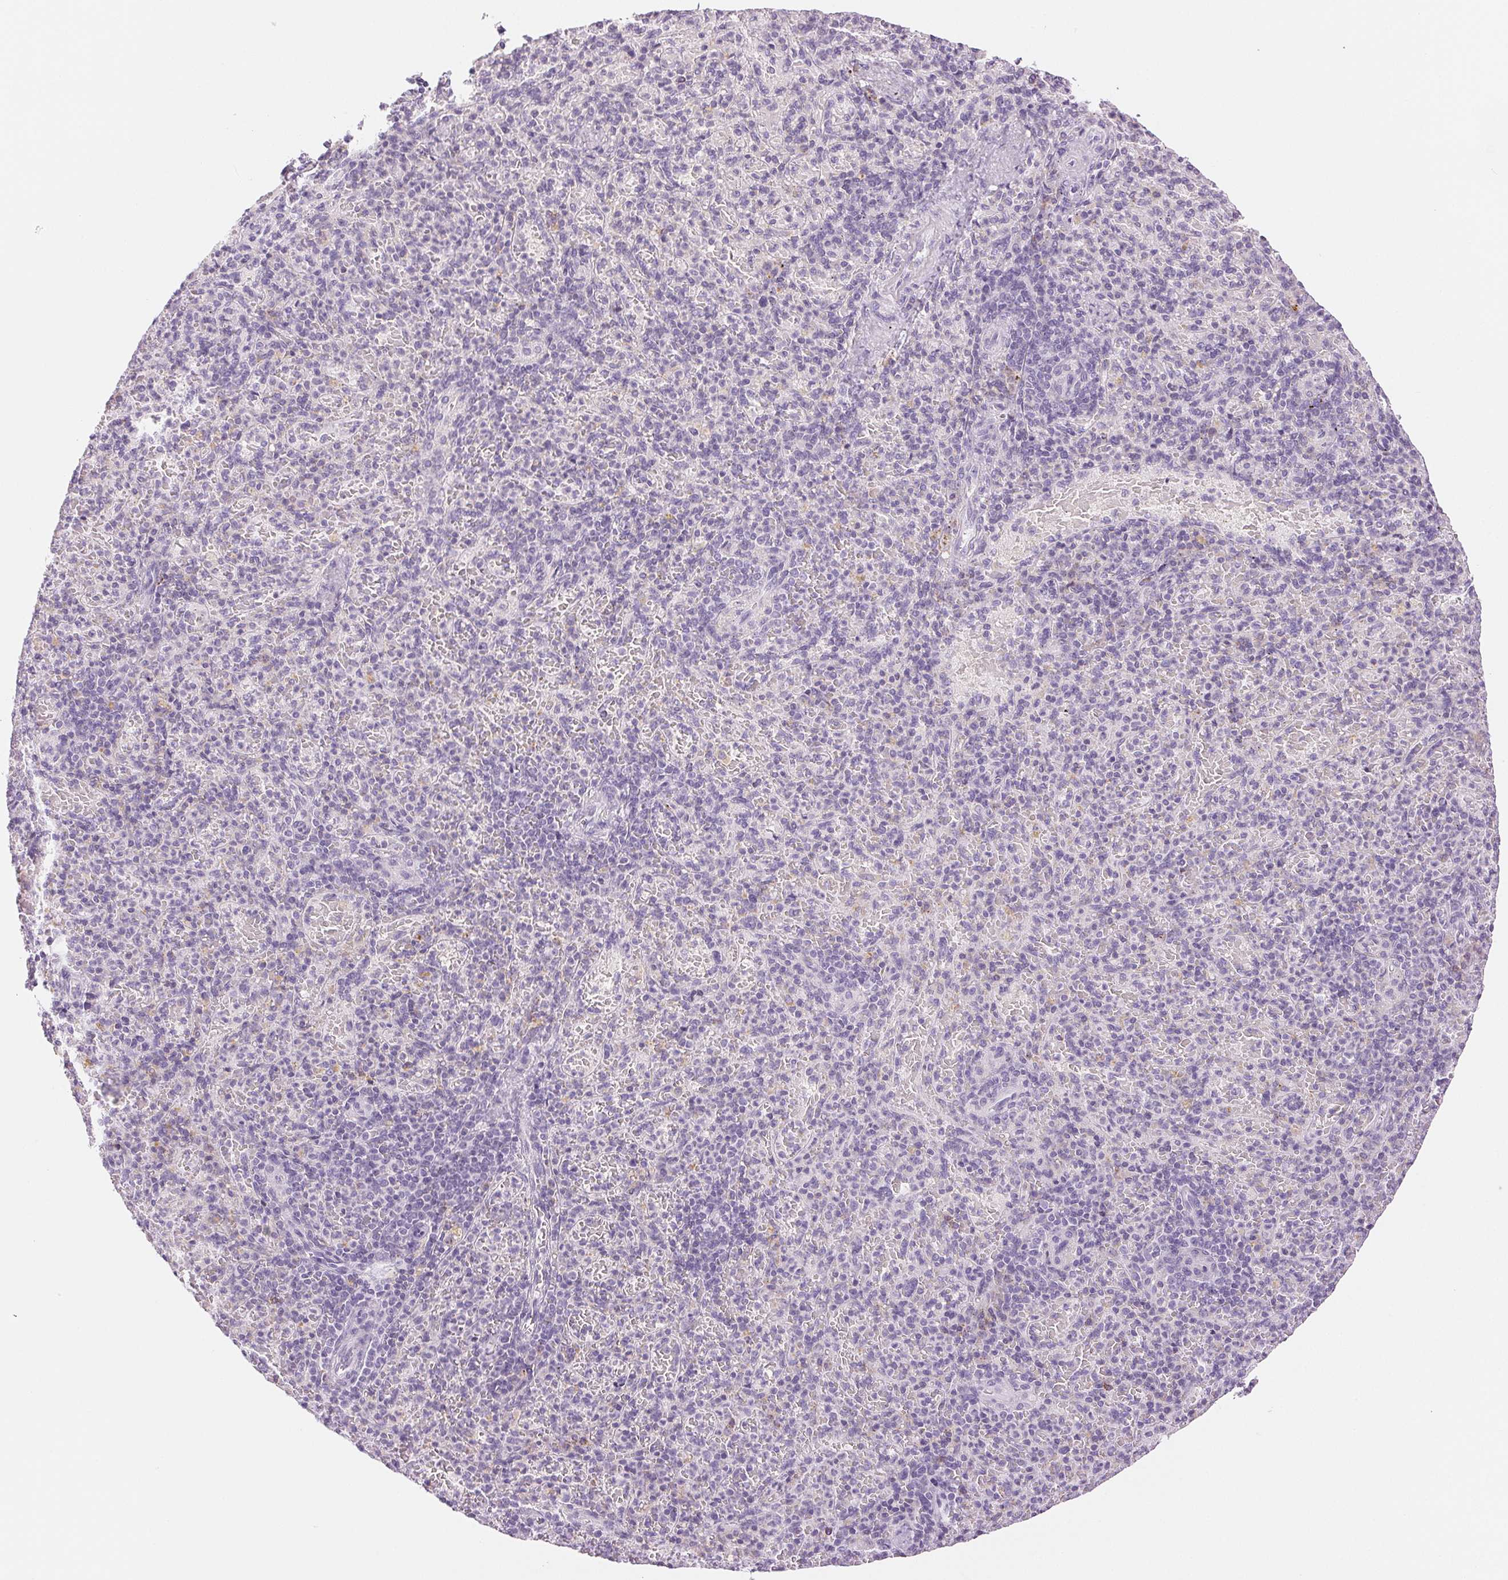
{"staining": {"intensity": "negative", "quantity": "none", "location": "none"}, "tissue": "spleen", "cell_type": "Cells in red pulp", "image_type": "normal", "snomed": [{"axis": "morphology", "description": "Normal tissue, NOS"}, {"axis": "topography", "description": "Spleen"}], "caption": "High power microscopy micrograph of an IHC photomicrograph of normal spleen, revealing no significant expression in cells in red pulp. (DAB IHC with hematoxylin counter stain).", "gene": "SLC5A2", "patient": {"sex": "female", "age": 74}}